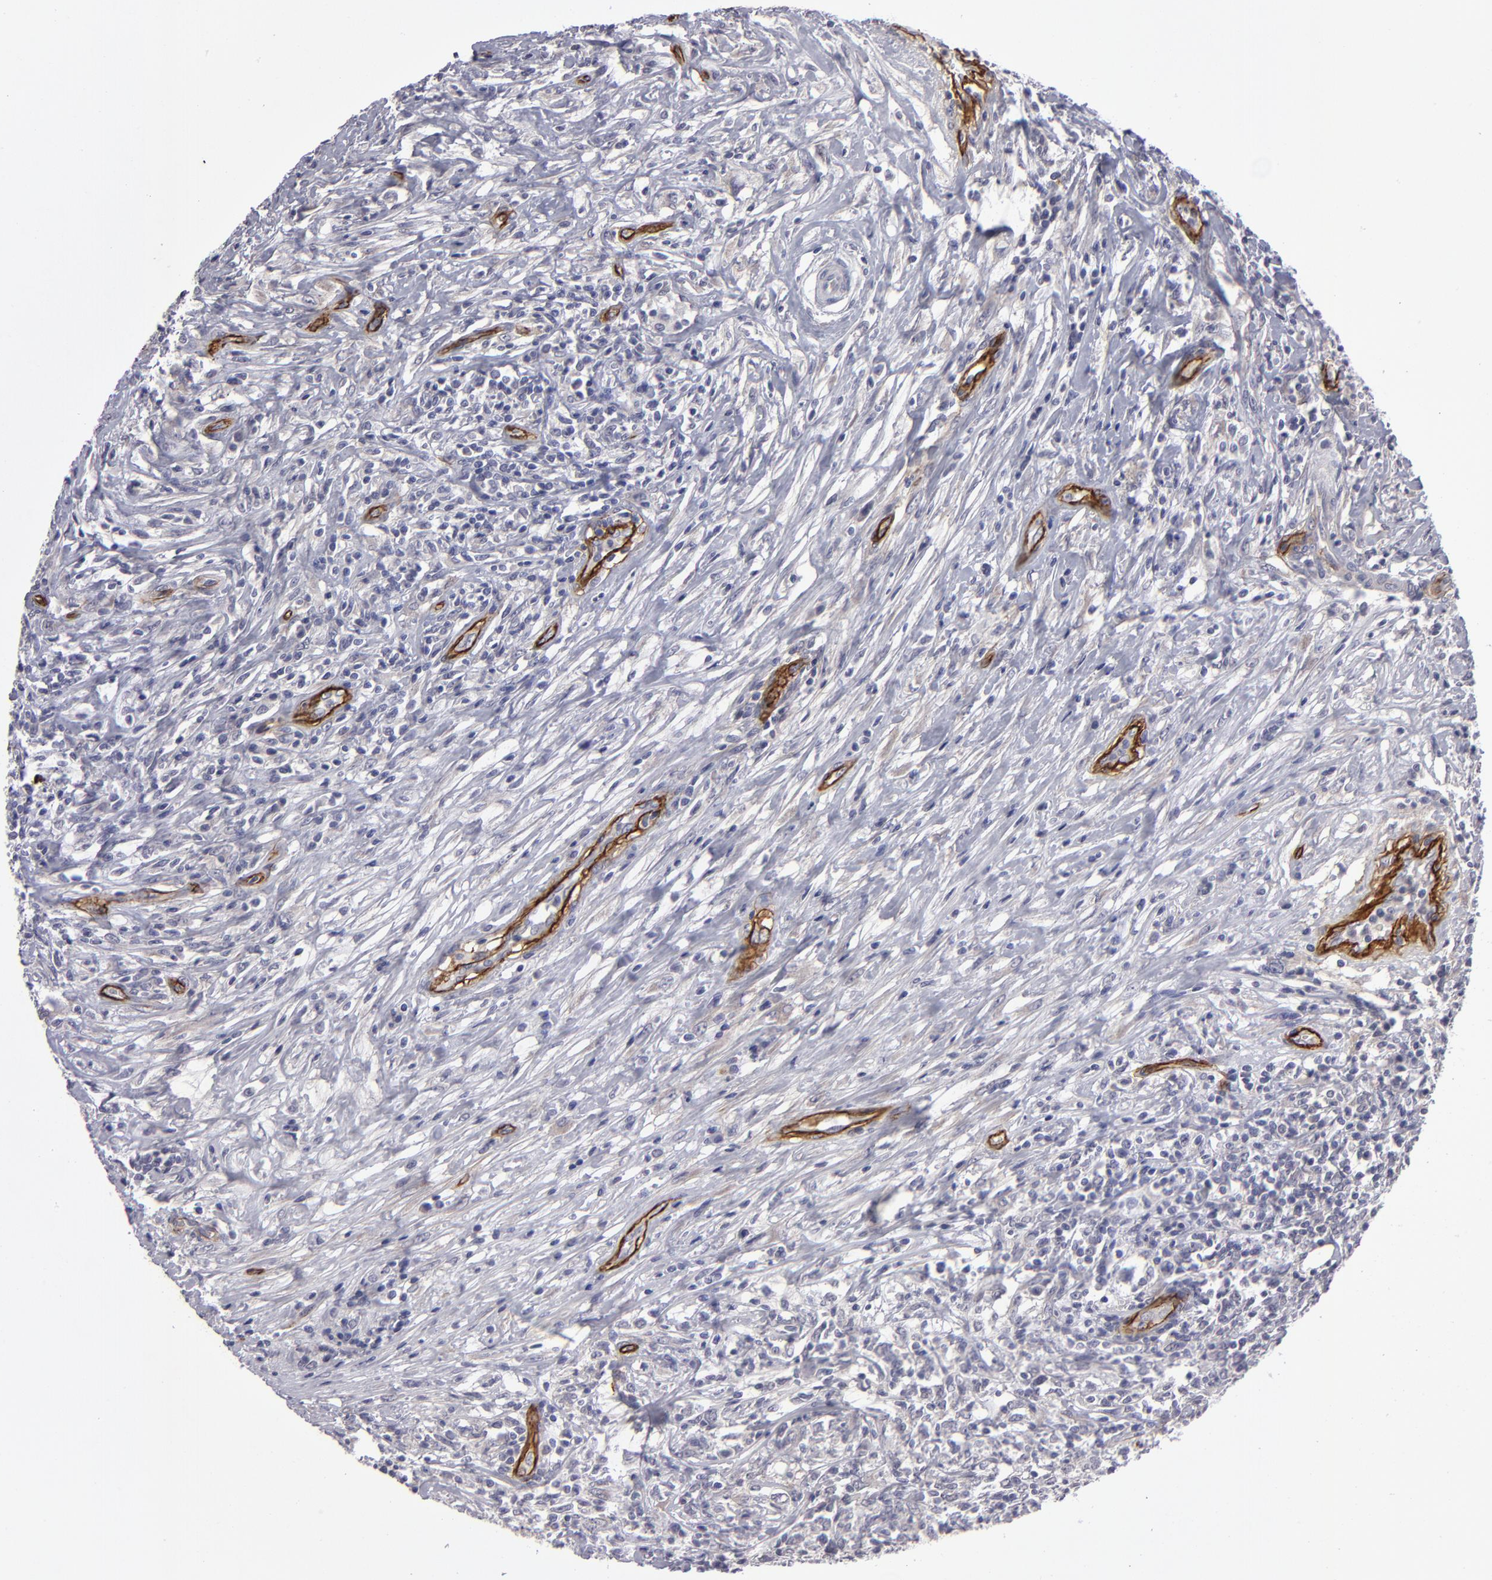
{"staining": {"intensity": "negative", "quantity": "none", "location": "none"}, "tissue": "lymphoma", "cell_type": "Tumor cells", "image_type": "cancer", "snomed": [{"axis": "morphology", "description": "Malignant lymphoma, non-Hodgkin's type, High grade"}, {"axis": "topography", "description": "Lymph node"}], "caption": "IHC of human lymphoma shows no positivity in tumor cells.", "gene": "ZNF175", "patient": {"sex": "female", "age": 84}}